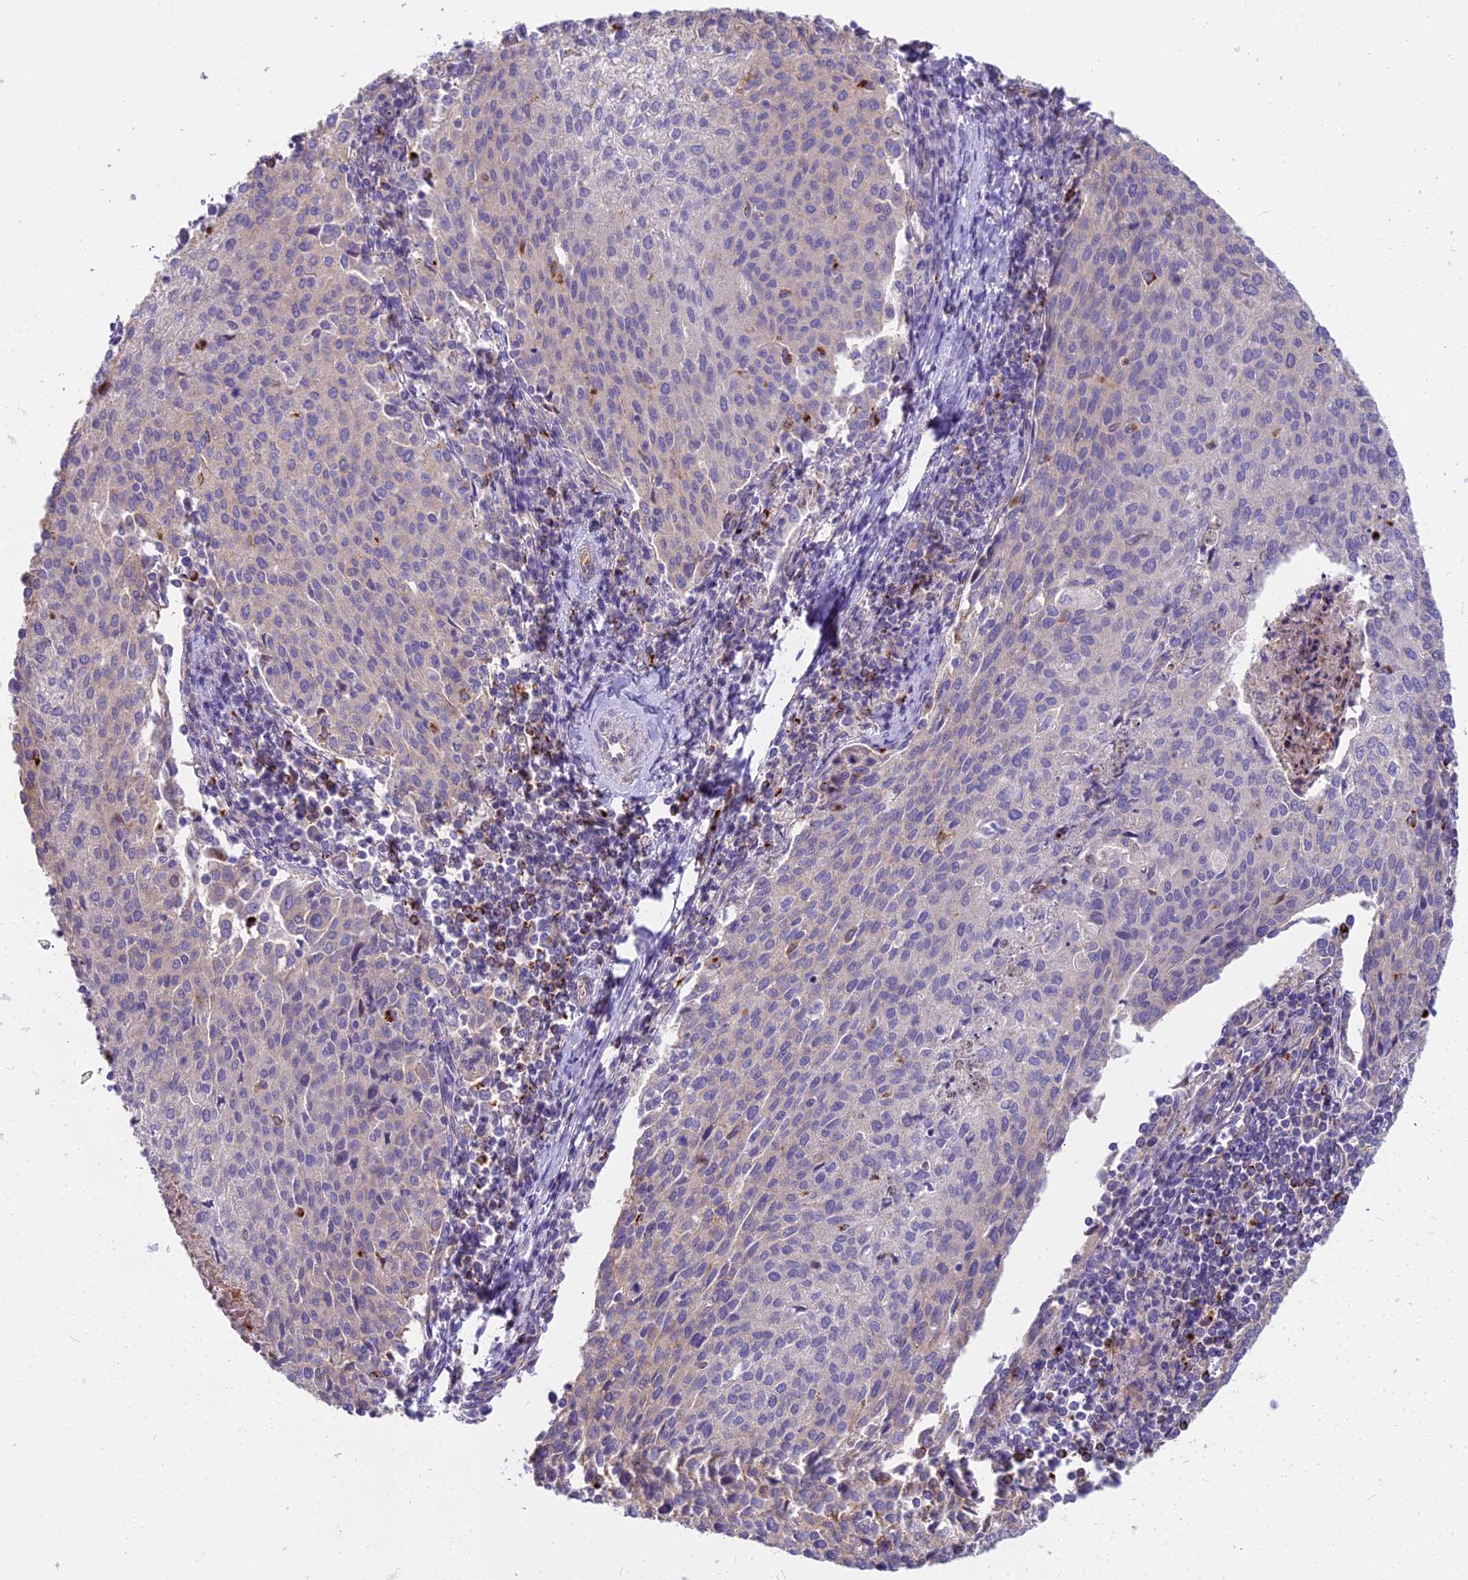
{"staining": {"intensity": "negative", "quantity": "none", "location": "none"}, "tissue": "cervical cancer", "cell_type": "Tumor cells", "image_type": "cancer", "snomed": [{"axis": "morphology", "description": "Squamous cell carcinoma, NOS"}, {"axis": "topography", "description": "Cervix"}], "caption": "IHC histopathology image of neoplastic tissue: cervical cancer (squamous cell carcinoma) stained with DAB (3,3'-diaminobenzidine) displays no significant protein expression in tumor cells.", "gene": "HLA-DOA", "patient": {"sex": "female", "age": 46}}